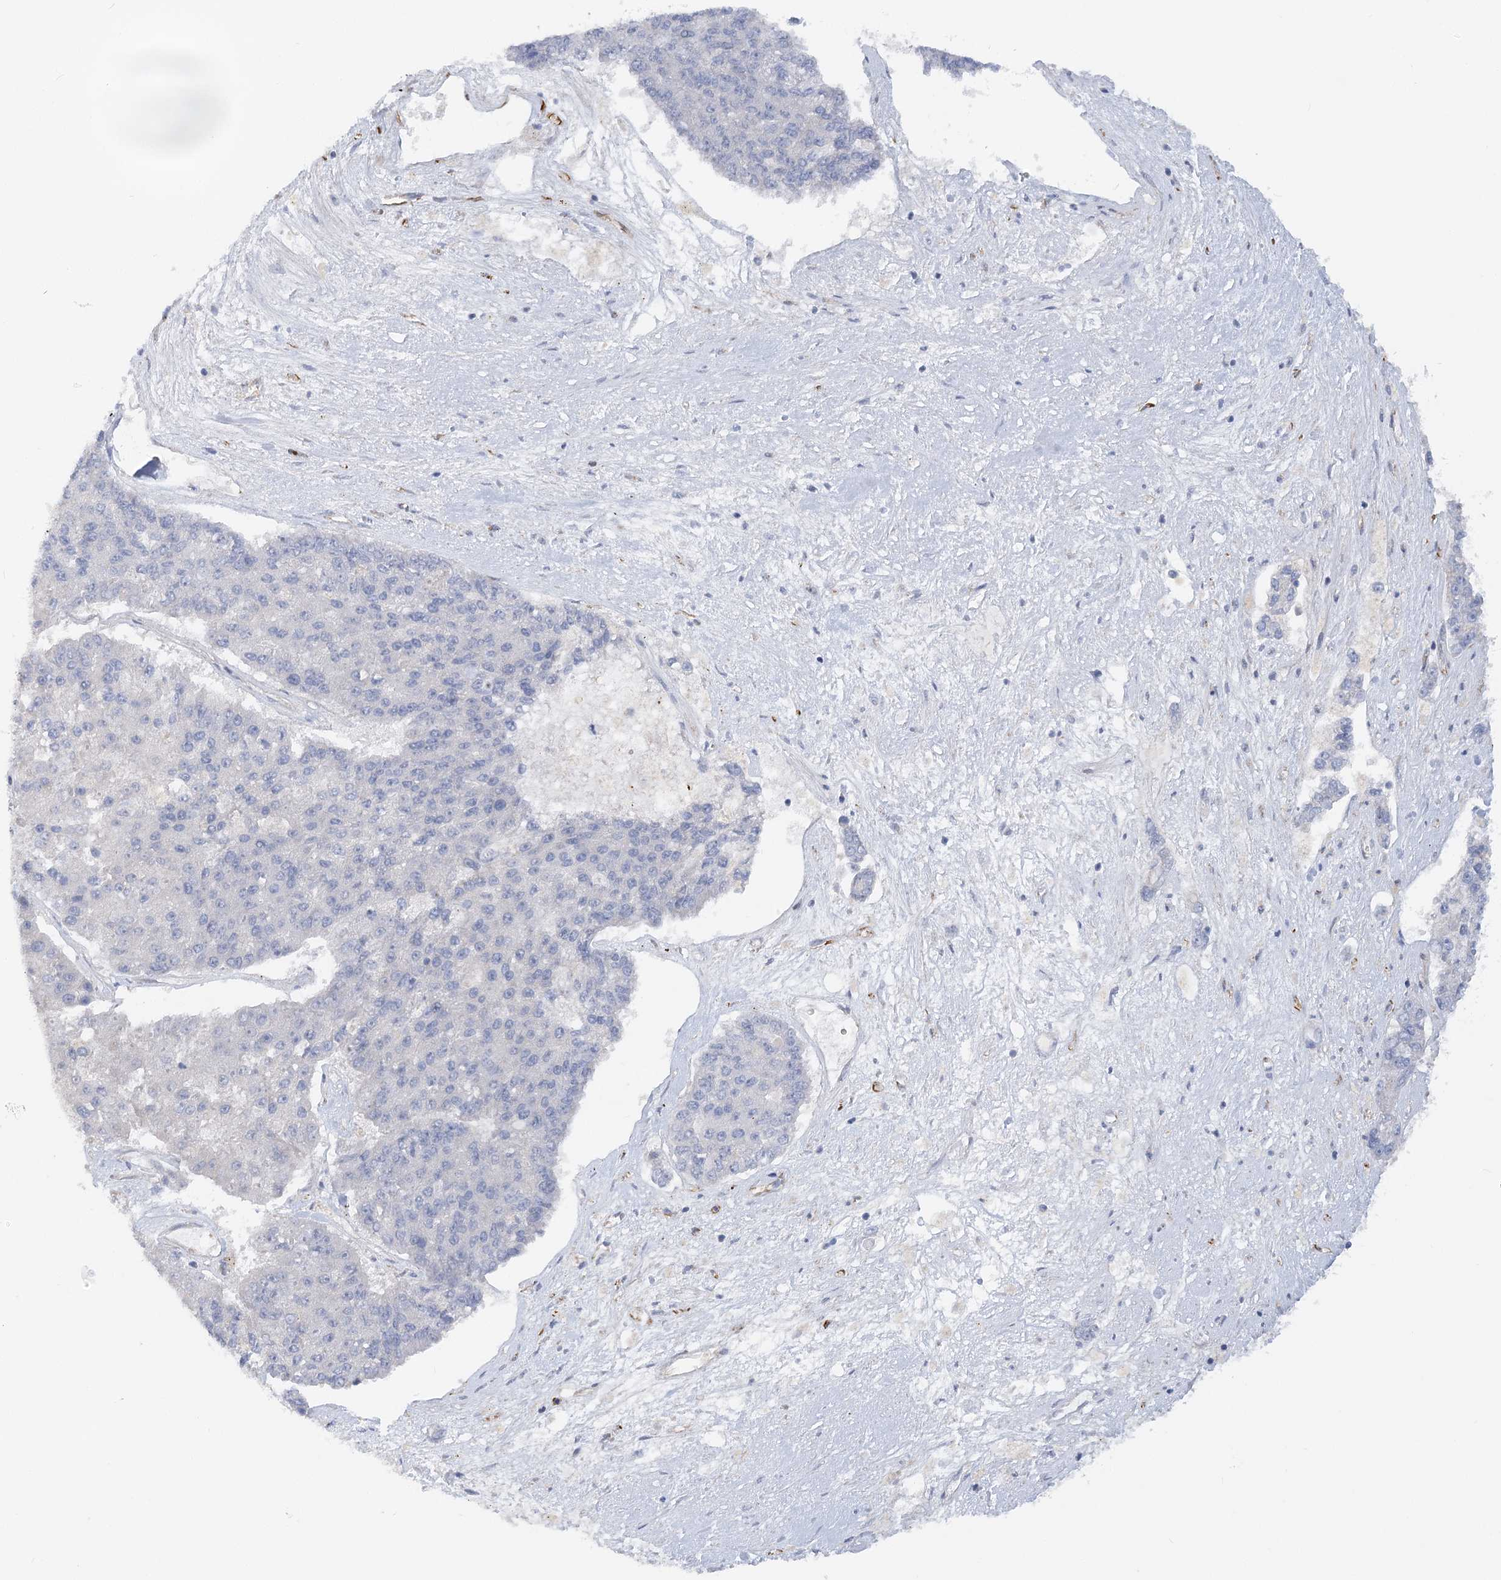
{"staining": {"intensity": "negative", "quantity": "none", "location": "none"}, "tissue": "pancreatic cancer", "cell_type": "Tumor cells", "image_type": "cancer", "snomed": [{"axis": "morphology", "description": "Adenocarcinoma, NOS"}, {"axis": "topography", "description": "Pancreas"}], "caption": "Protein analysis of adenocarcinoma (pancreatic) exhibits no significant expression in tumor cells.", "gene": "NELL2", "patient": {"sex": "male", "age": 50}}